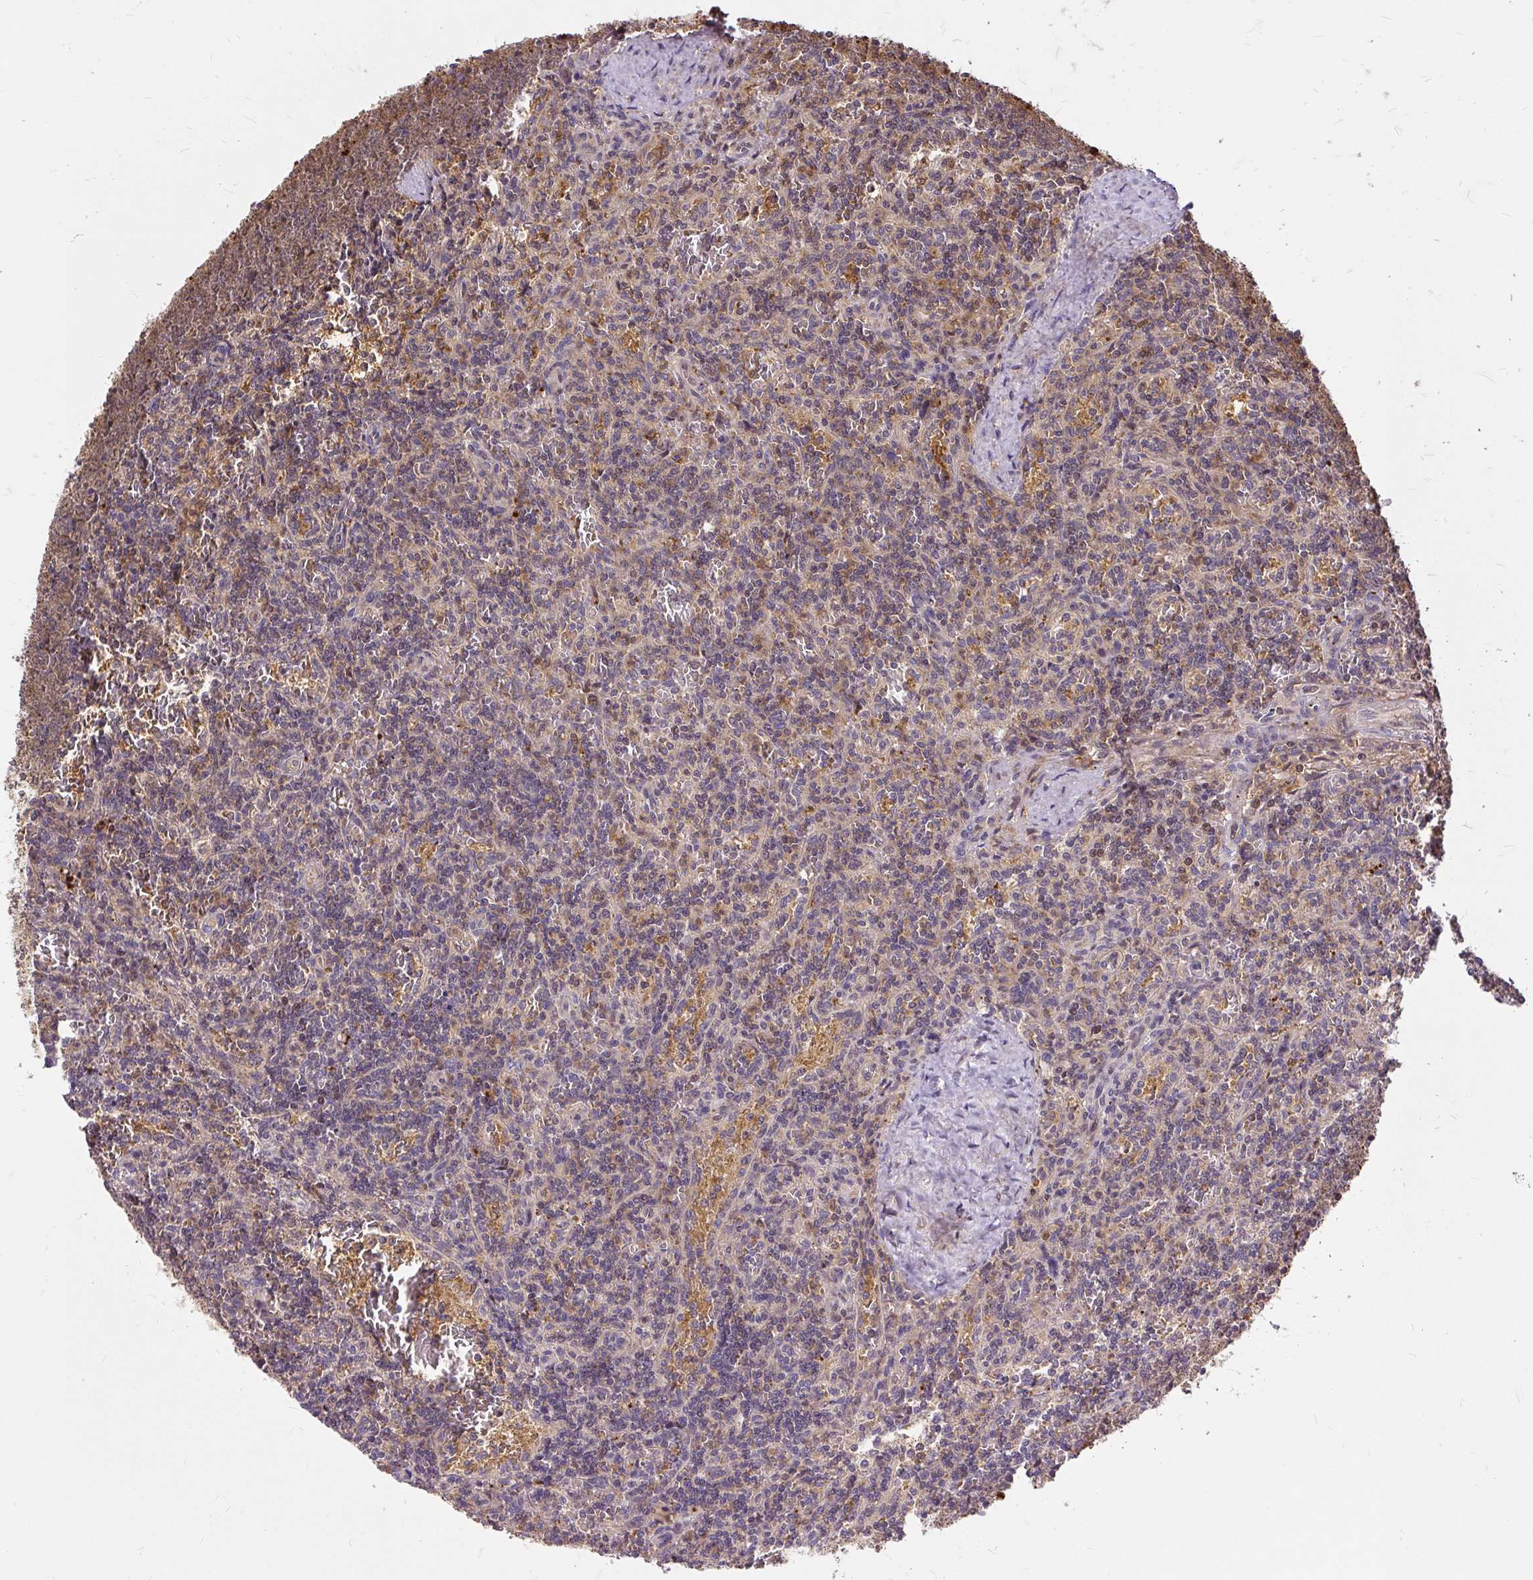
{"staining": {"intensity": "weak", "quantity": "<25%", "location": "cytoplasmic/membranous"}, "tissue": "lymphoma", "cell_type": "Tumor cells", "image_type": "cancer", "snomed": [{"axis": "morphology", "description": "Malignant lymphoma, non-Hodgkin's type, Low grade"}, {"axis": "topography", "description": "Spleen"}], "caption": "Image shows no significant protein expression in tumor cells of malignant lymphoma, non-Hodgkin's type (low-grade).", "gene": "AP5S1", "patient": {"sex": "male", "age": 73}}